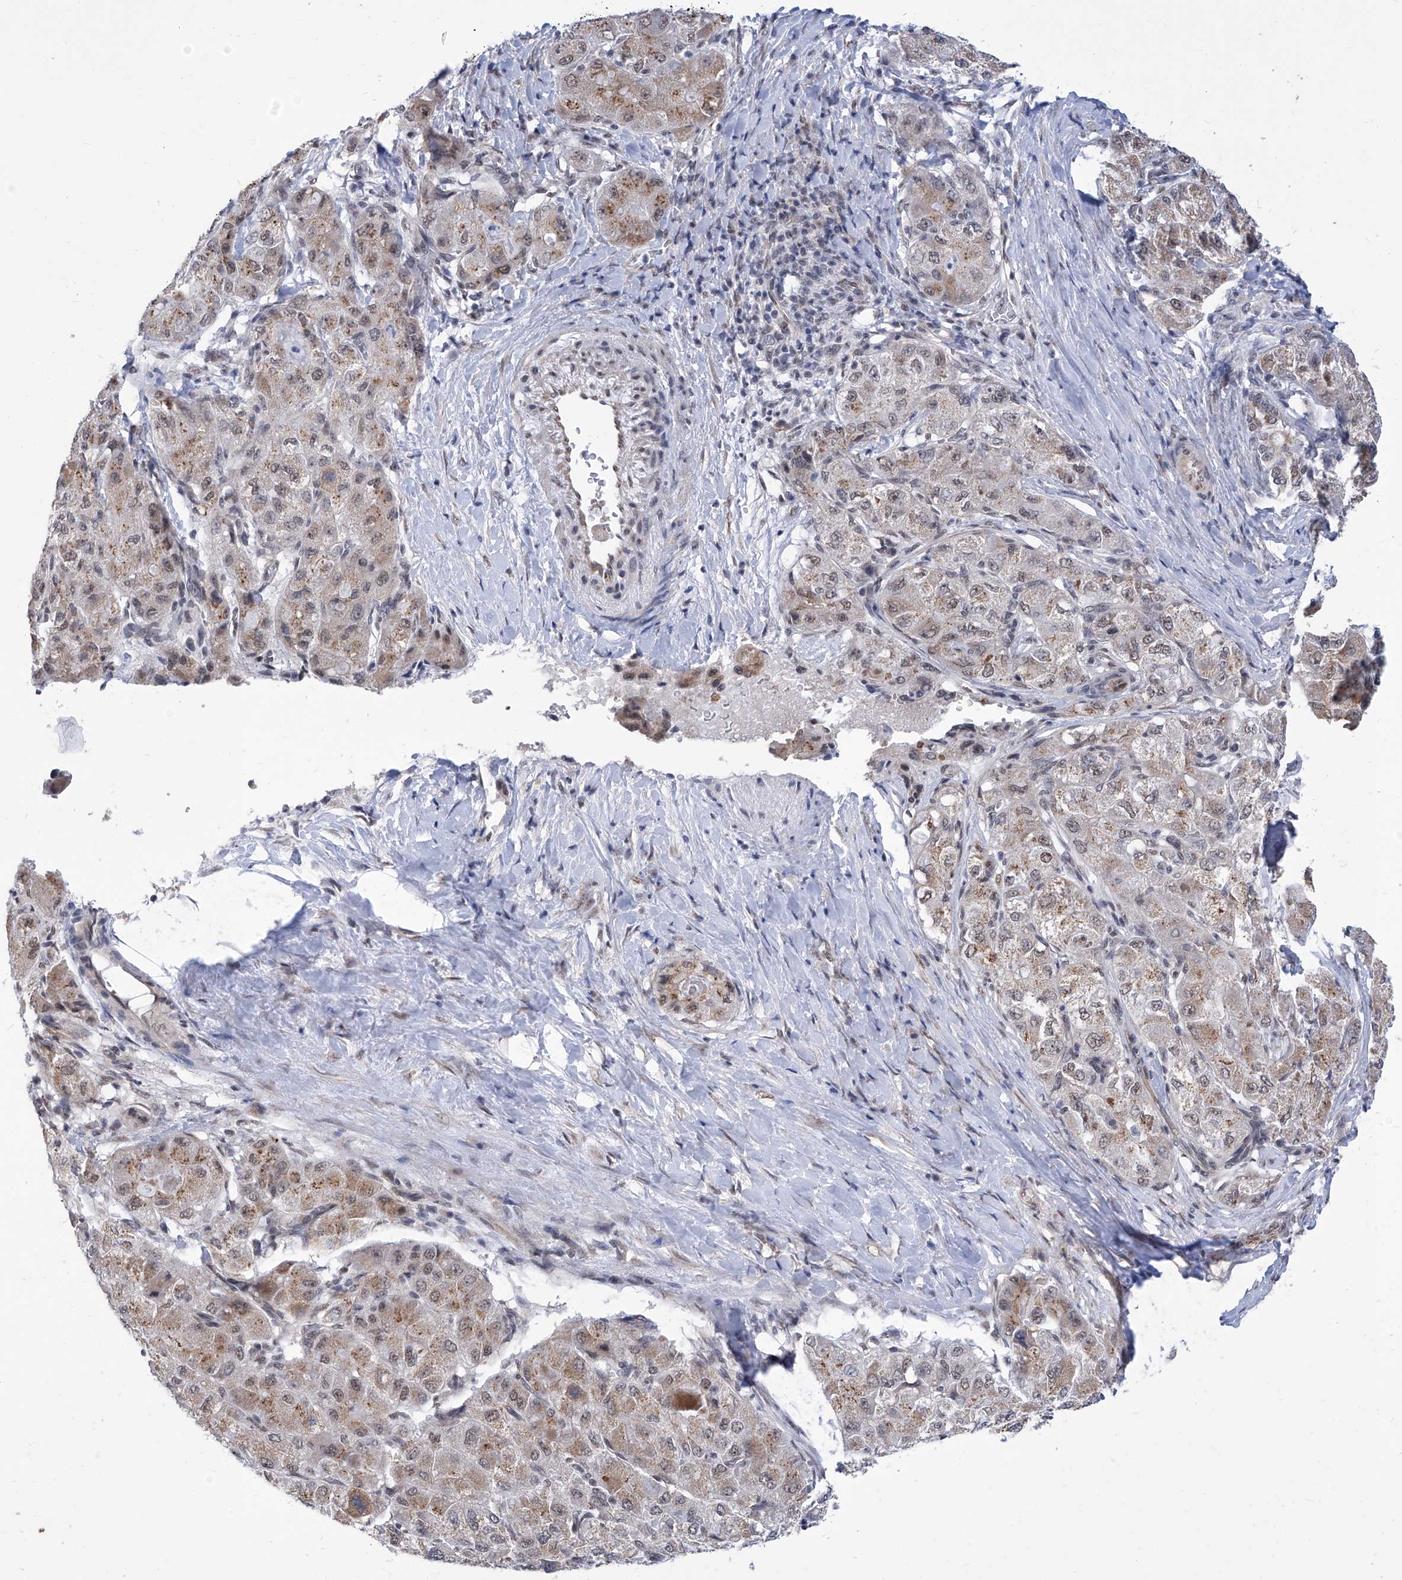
{"staining": {"intensity": "weak", "quantity": "25%-75%", "location": "cytoplasmic/membranous,nuclear"}, "tissue": "liver cancer", "cell_type": "Tumor cells", "image_type": "cancer", "snomed": [{"axis": "morphology", "description": "Carcinoma, Hepatocellular, NOS"}, {"axis": "topography", "description": "Liver"}], "caption": "Liver cancer tissue demonstrates weak cytoplasmic/membranous and nuclear positivity in approximately 25%-75% of tumor cells, visualized by immunohistochemistry.", "gene": "SART1", "patient": {"sex": "male", "age": 80}}